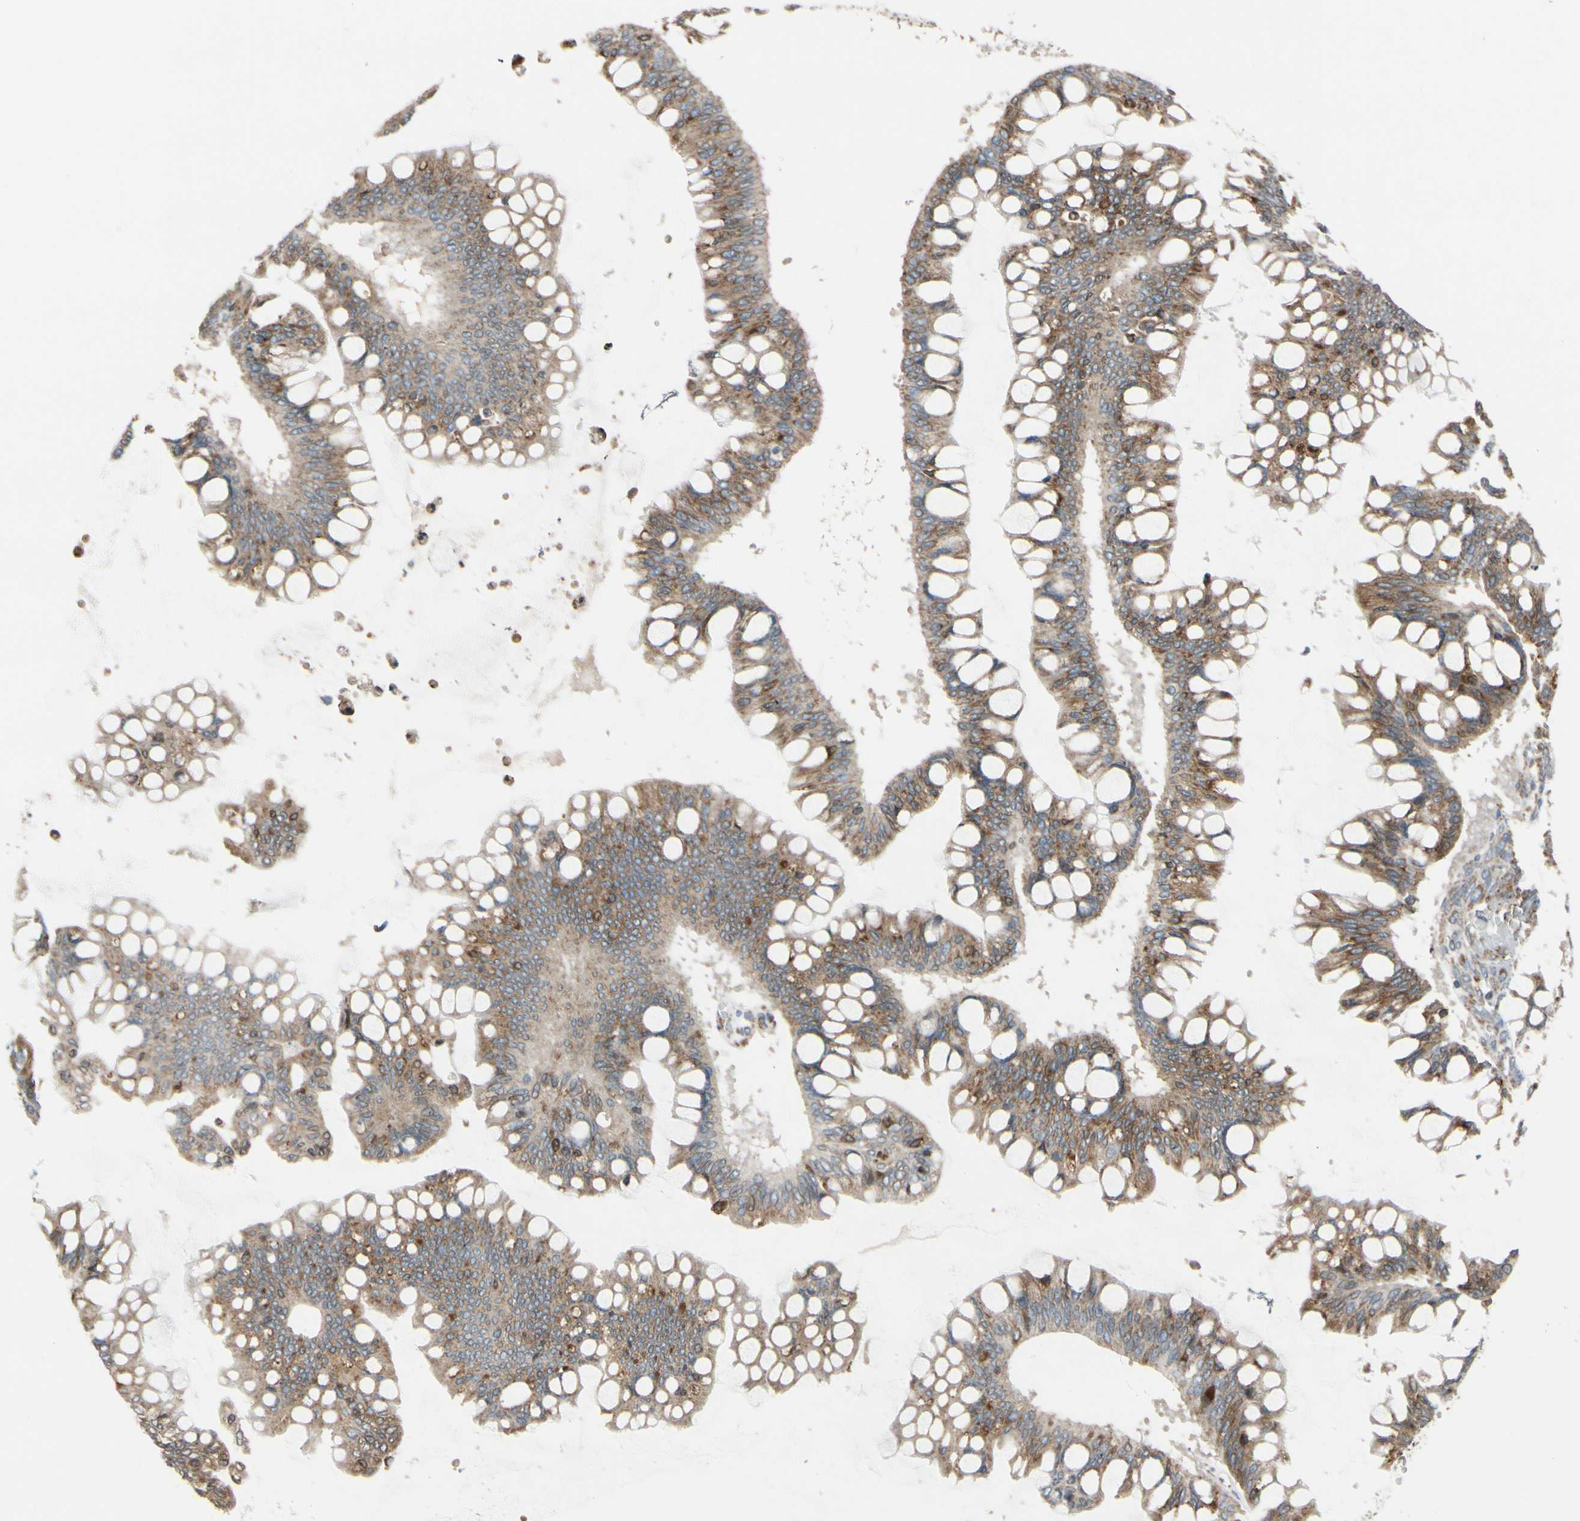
{"staining": {"intensity": "moderate", "quantity": ">75%", "location": "cytoplasmic/membranous"}, "tissue": "ovarian cancer", "cell_type": "Tumor cells", "image_type": "cancer", "snomed": [{"axis": "morphology", "description": "Cystadenocarcinoma, mucinous, NOS"}, {"axis": "topography", "description": "Ovary"}], "caption": "This histopathology image demonstrates immunohistochemistry staining of ovarian cancer, with medium moderate cytoplasmic/membranous expression in approximately >75% of tumor cells.", "gene": "RPN2", "patient": {"sex": "female", "age": 73}}